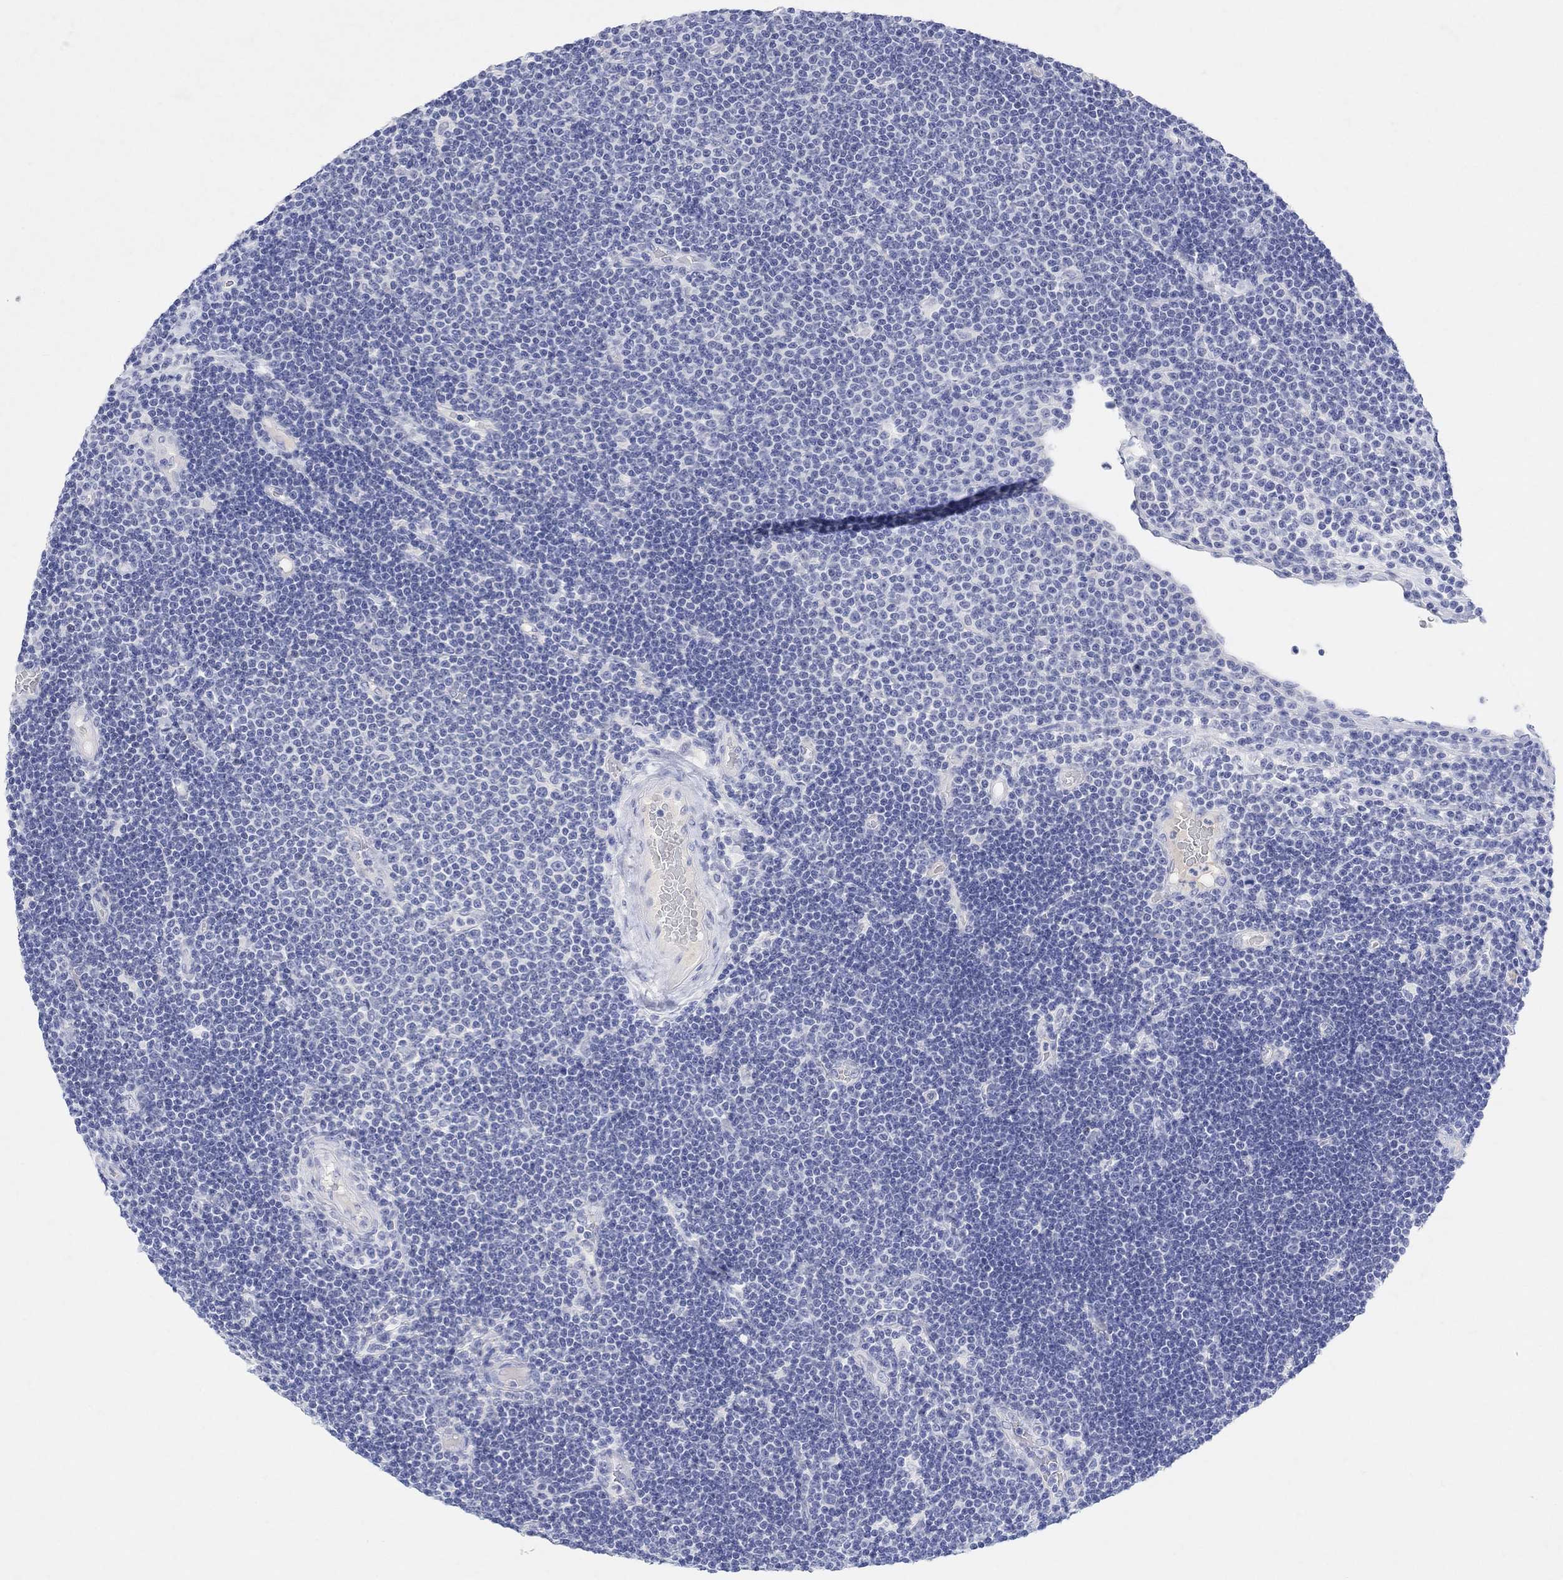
{"staining": {"intensity": "negative", "quantity": "none", "location": "none"}, "tissue": "lymphoma", "cell_type": "Tumor cells", "image_type": "cancer", "snomed": [{"axis": "morphology", "description": "Malignant lymphoma, non-Hodgkin's type, Low grade"}, {"axis": "topography", "description": "Brain"}], "caption": "Immunohistochemistry of lymphoma reveals no staining in tumor cells.", "gene": "TYR", "patient": {"sex": "female", "age": 66}}